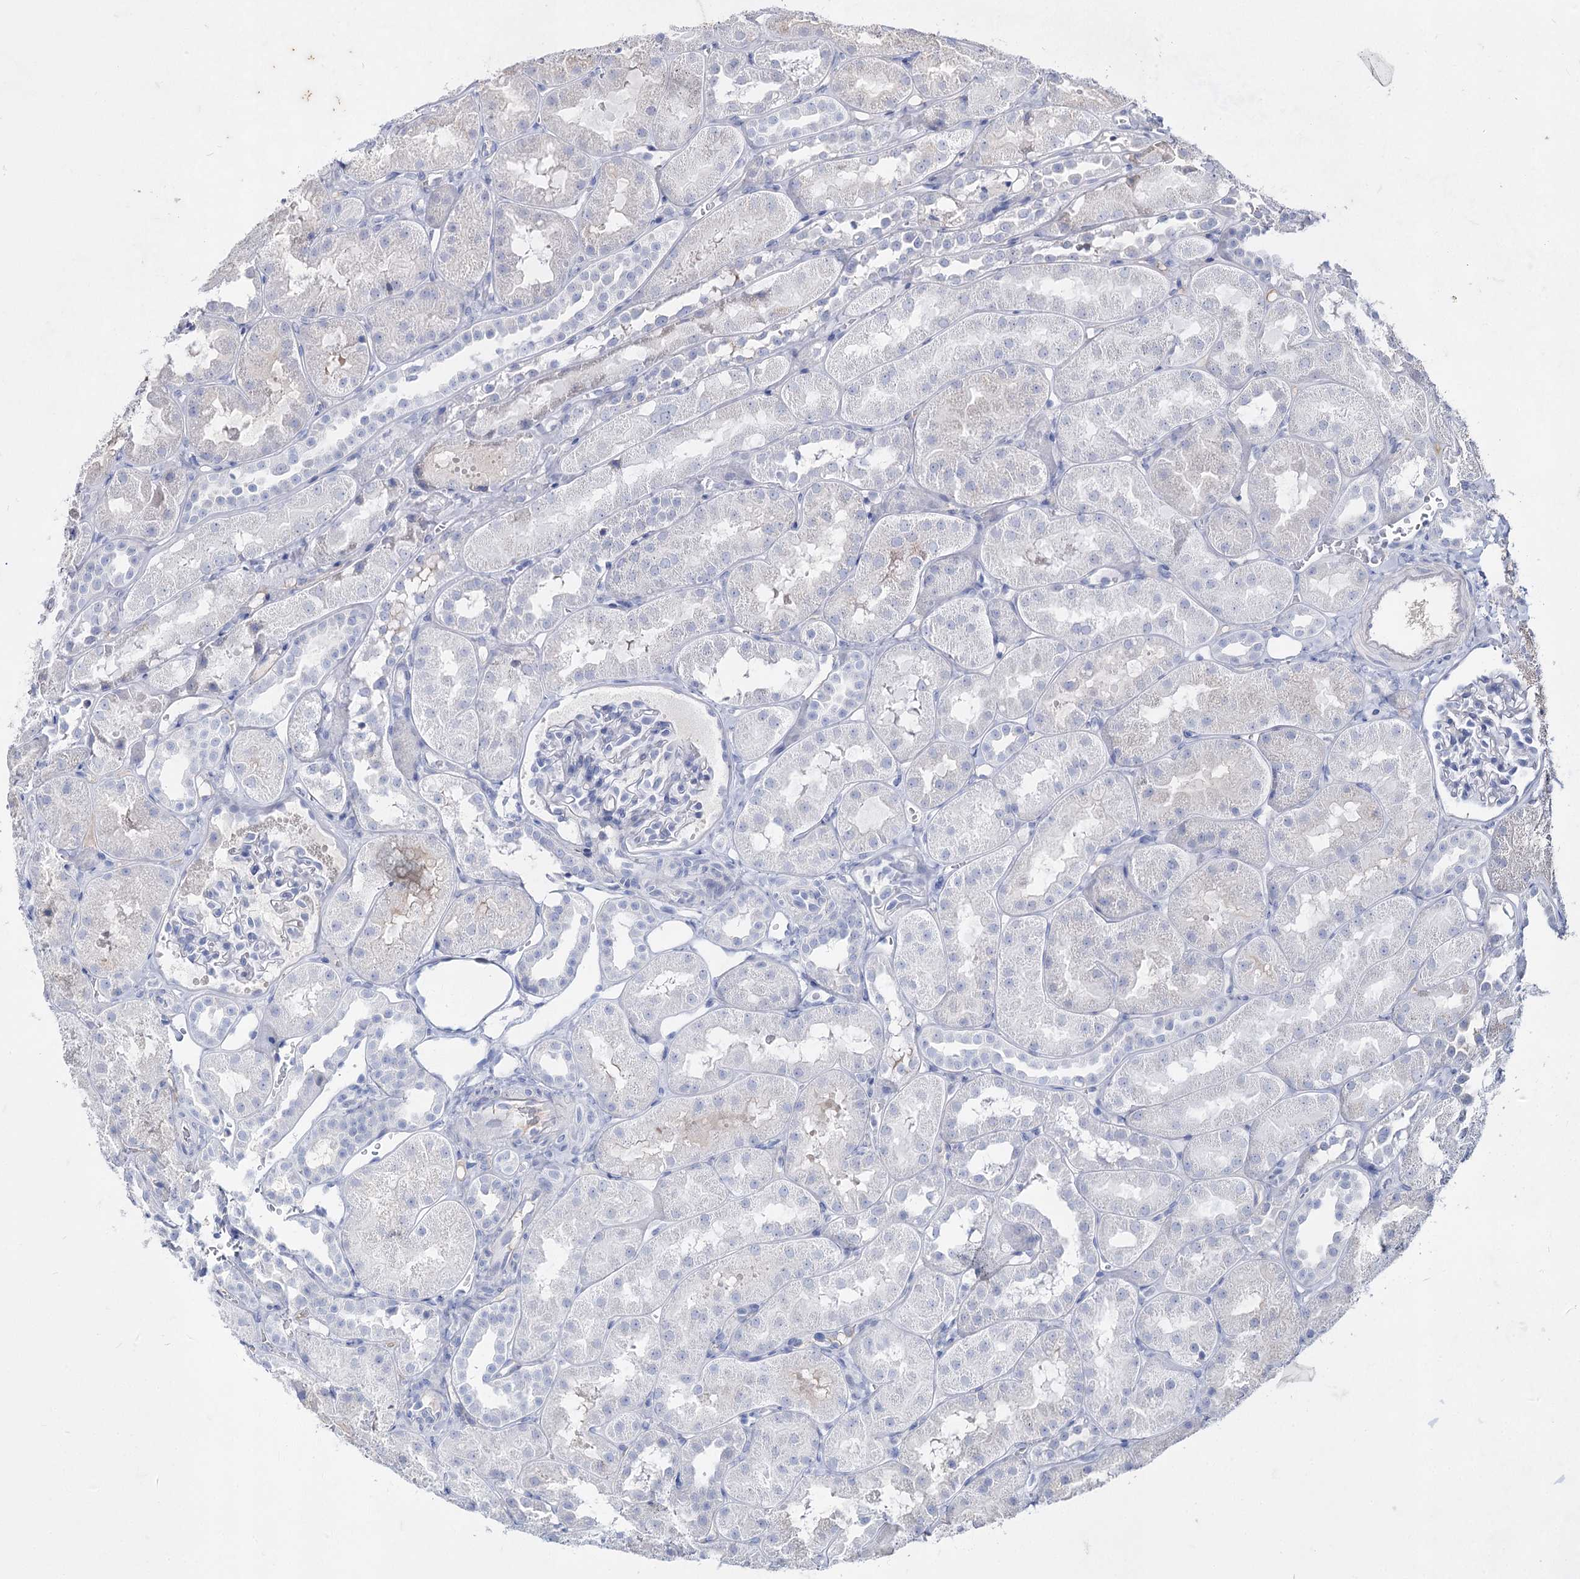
{"staining": {"intensity": "negative", "quantity": "none", "location": "none"}, "tissue": "kidney", "cell_type": "Cells in glomeruli", "image_type": "normal", "snomed": [{"axis": "morphology", "description": "Normal tissue, NOS"}, {"axis": "topography", "description": "Kidney"}, {"axis": "topography", "description": "Urinary bladder"}], "caption": "This is an immunohistochemistry image of unremarkable human kidney. There is no positivity in cells in glomeruli.", "gene": "ACRV1", "patient": {"sex": "male", "age": 16}}